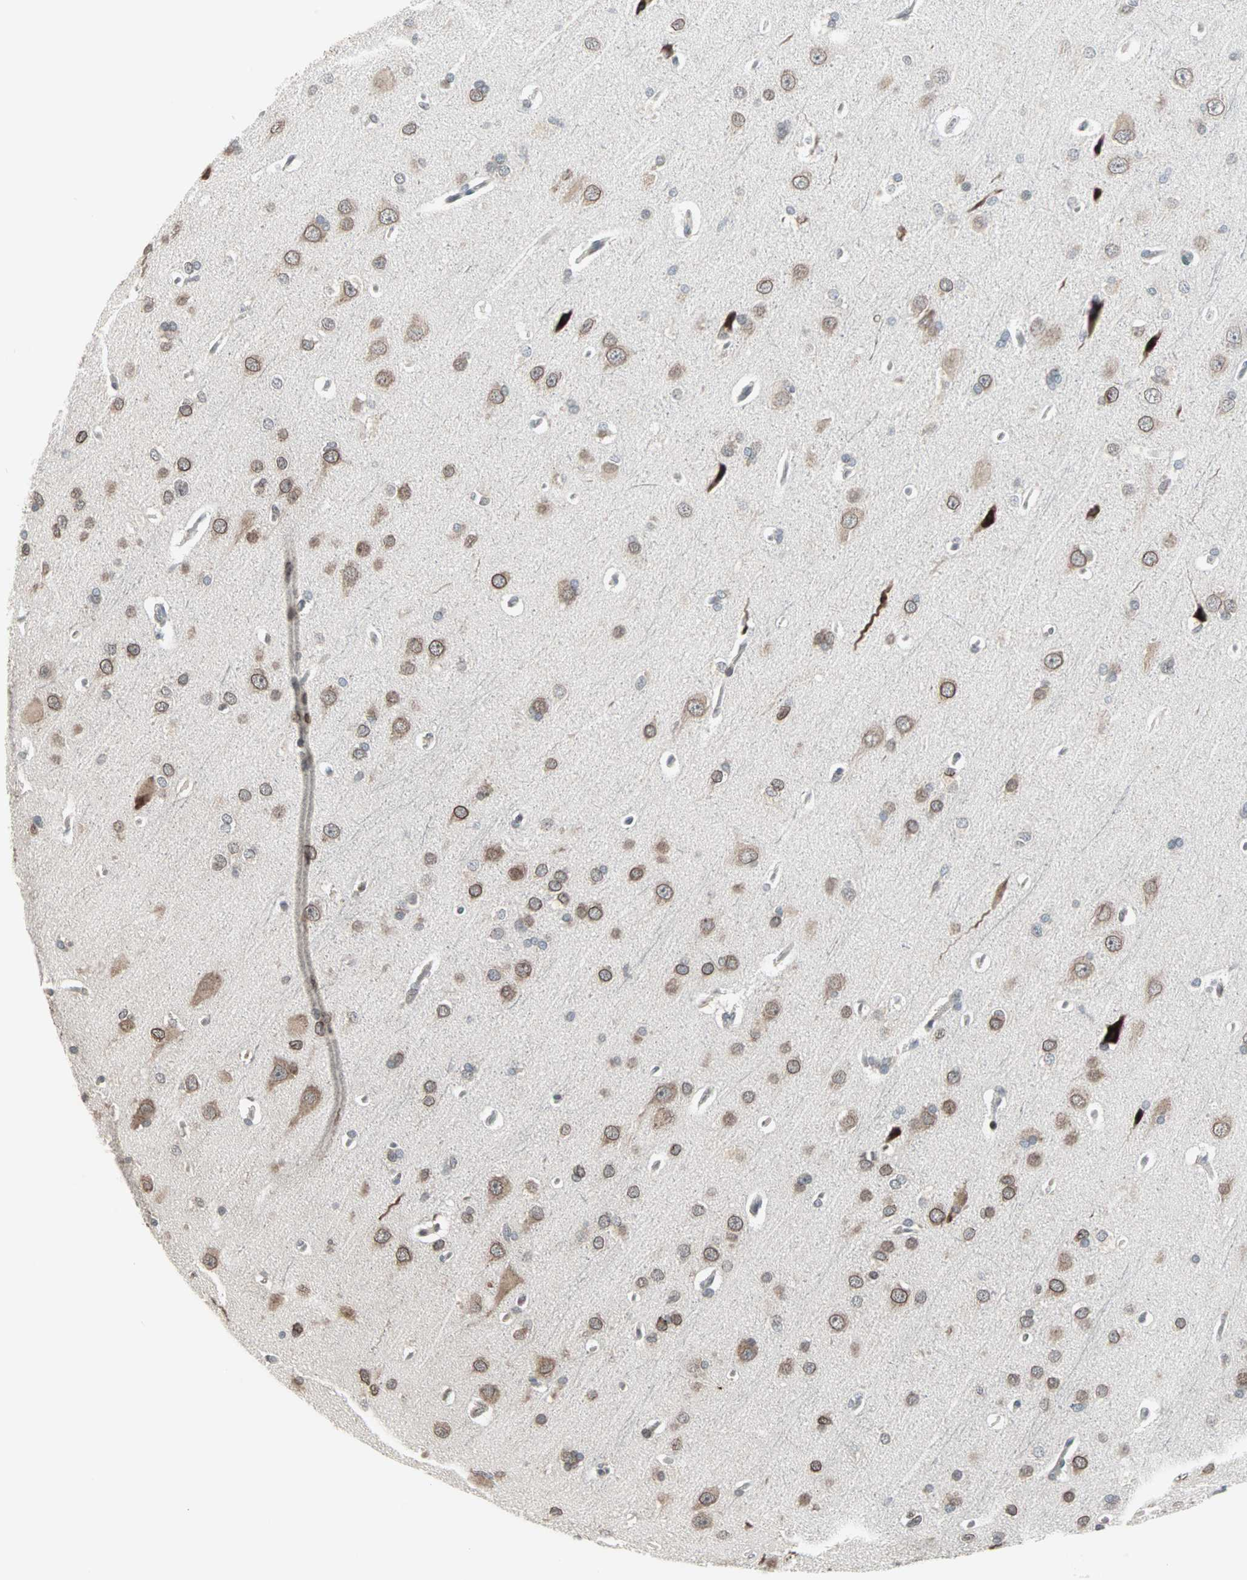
{"staining": {"intensity": "negative", "quantity": "none", "location": "none"}, "tissue": "cerebral cortex", "cell_type": "Endothelial cells", "image_type": "normal", "snomed": [{"axis": "morphology", "description": "Normal tissue, NOS"}, {"axis": "topography", "description": "Cerebral cortex"}], "caption": "Endothelial cells show no significant expression in normal cerebral cortex.", "gene": "CBLC", "patient": {"sex": "male", "age": 62}}